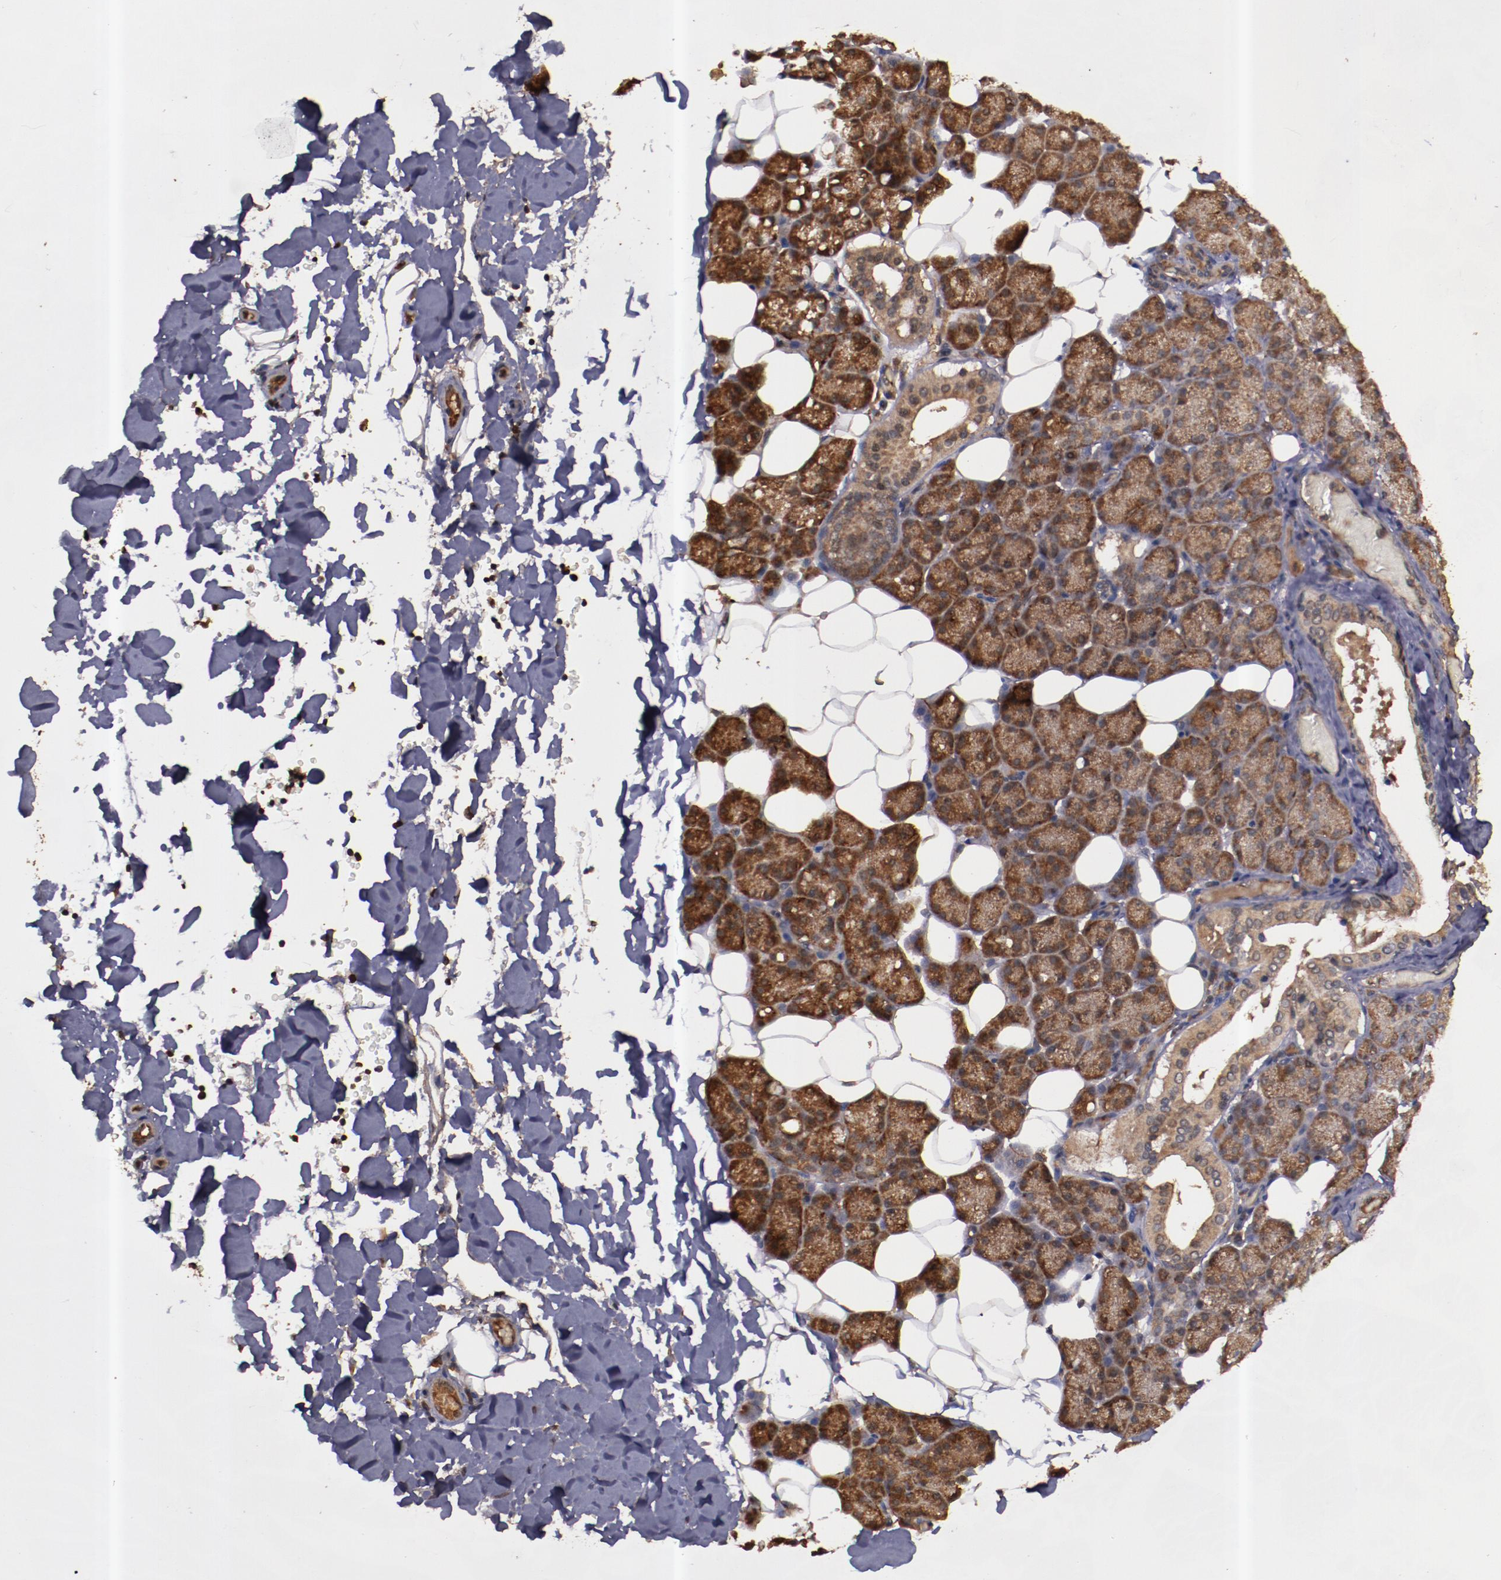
{"staining": {"intensity": "strong", "quantity": ">75%", "location": "cytoplasmic/membranous"}, "tissue": "salivary gland", "cell_type": "Glandular cells", "image_type": "normal", "snomed": [{"axis": "morphology", "description": "Normal tissue, NOS"}, {"axis": "topography", "description": "Lymph node"}, {"axis": "topography", "description": "Salivary gland"}], "caption": "Immunohistochemistry (IHC) histopathology image of normal salivary gland stained for a protein (brown), which displays high levels of strong cytoplasmic/membranous staining in about >75% of glandular cells.", "gene": "TXNDC16", "patient": {"sex": "male", "age": 8}}